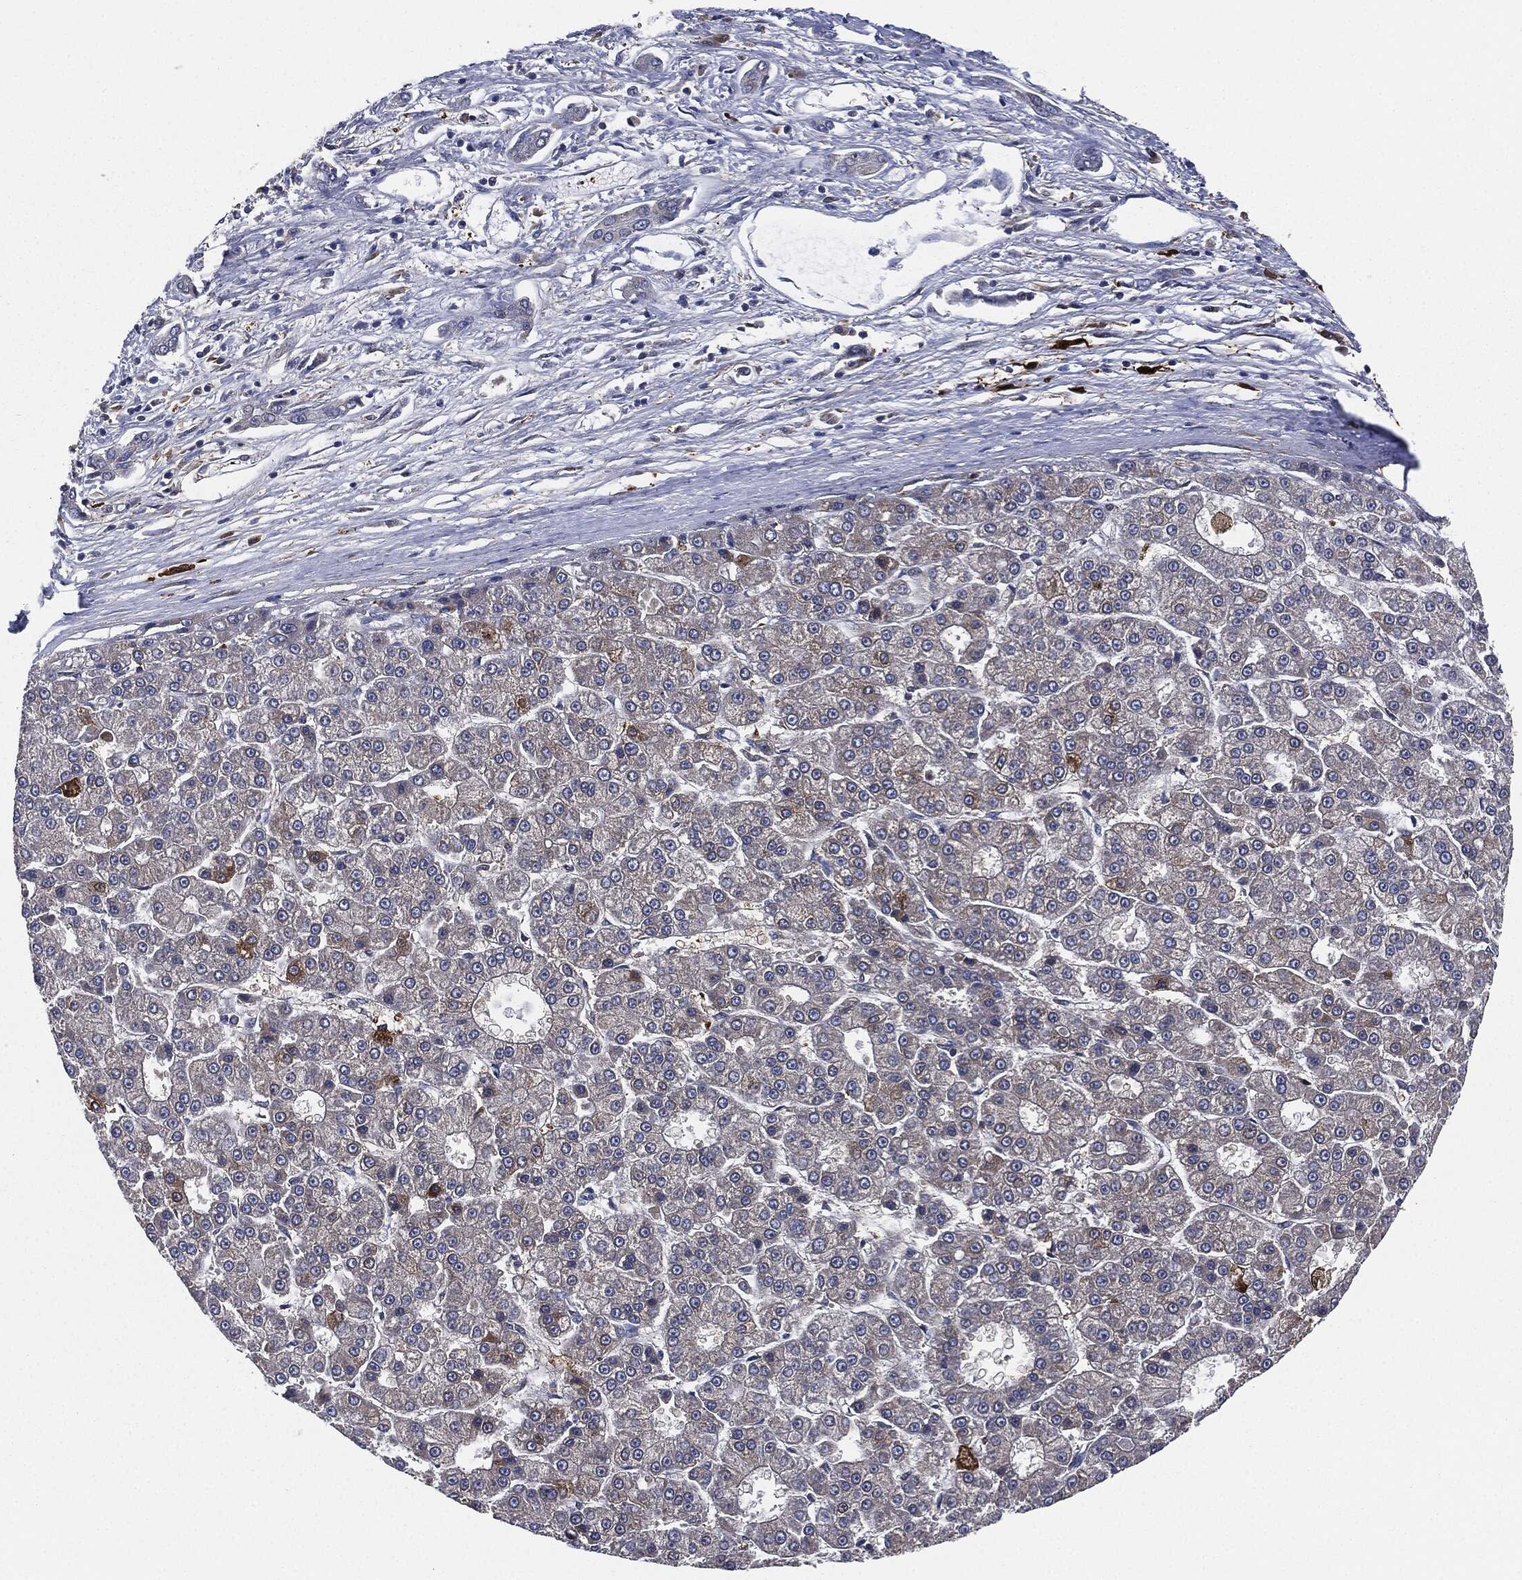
{"staining": {"intensity": "negative", "quantity": "none", "location": "none"}, "tissue": "liver cancer", "cell_type": "Tumor cells", "image_type": "cancer", "snomed": [{"axis": "morphology", "description": "Carcinoma, Hepatocellular, NOS"}, {"axis": "topography", "description": "Liver"}], "caption": "Liver cancer stained for a protein using immunohistochemistry (IHC) exhibits no staining tumor cells.", "gene": "TMEM11", "patient": {"sex": "male", "age": 70}}